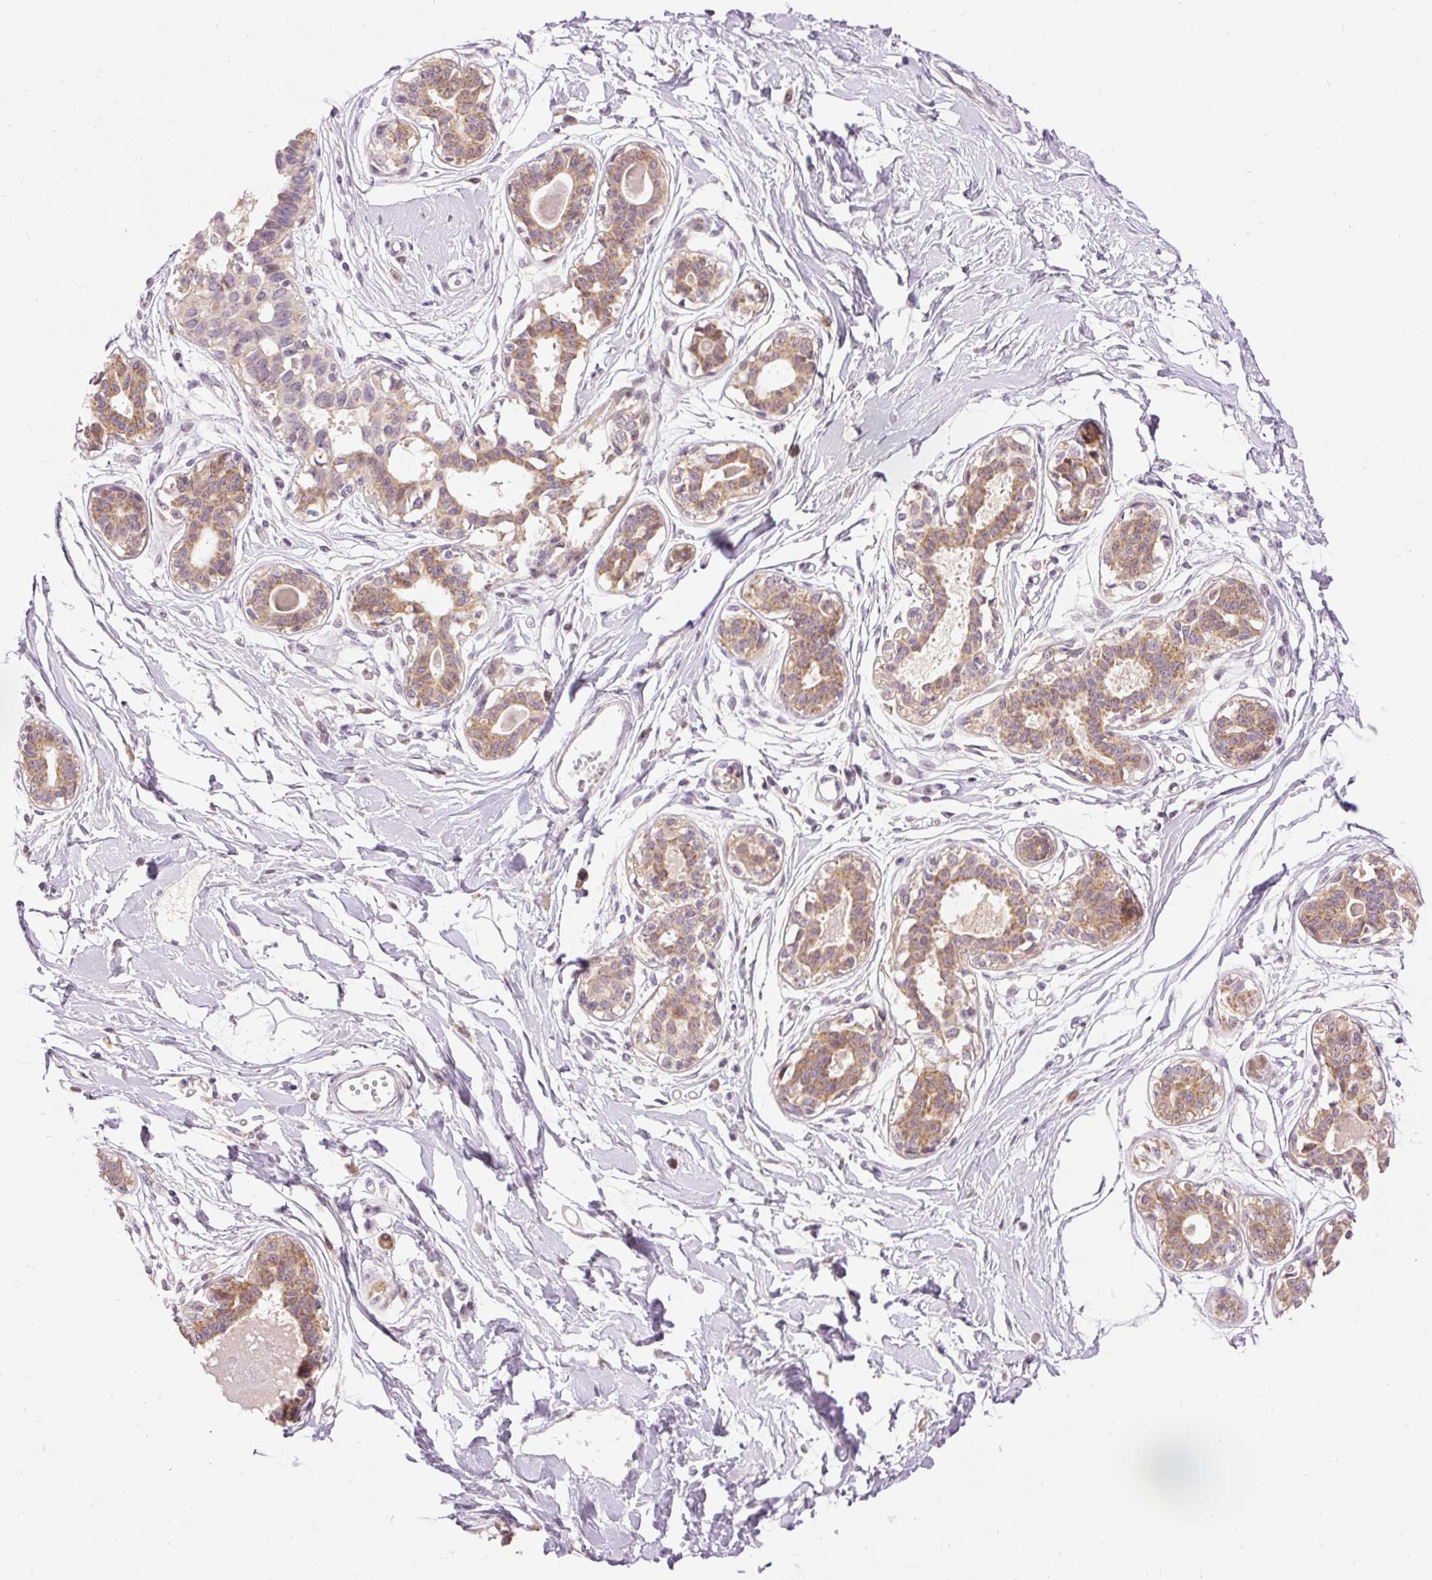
{"staining": {"intensity": "negative", "quantity": "none", "location": "none"}, "tissue": "breast", "cell_type": "Adipocytes", "image_type": "normal", "snomed": [{"axis": "morphology", "description": "Normal tissue, NOS"}, {"axis": "topography", "description": "Breast"}], "caption": "Immunohistochemistry image of unremarkable breast stained for a protein (brown), which exhibits no expression in adipocytes.", "gene": "ABHD11", "patient": {"sex": "female", "age": 45}}